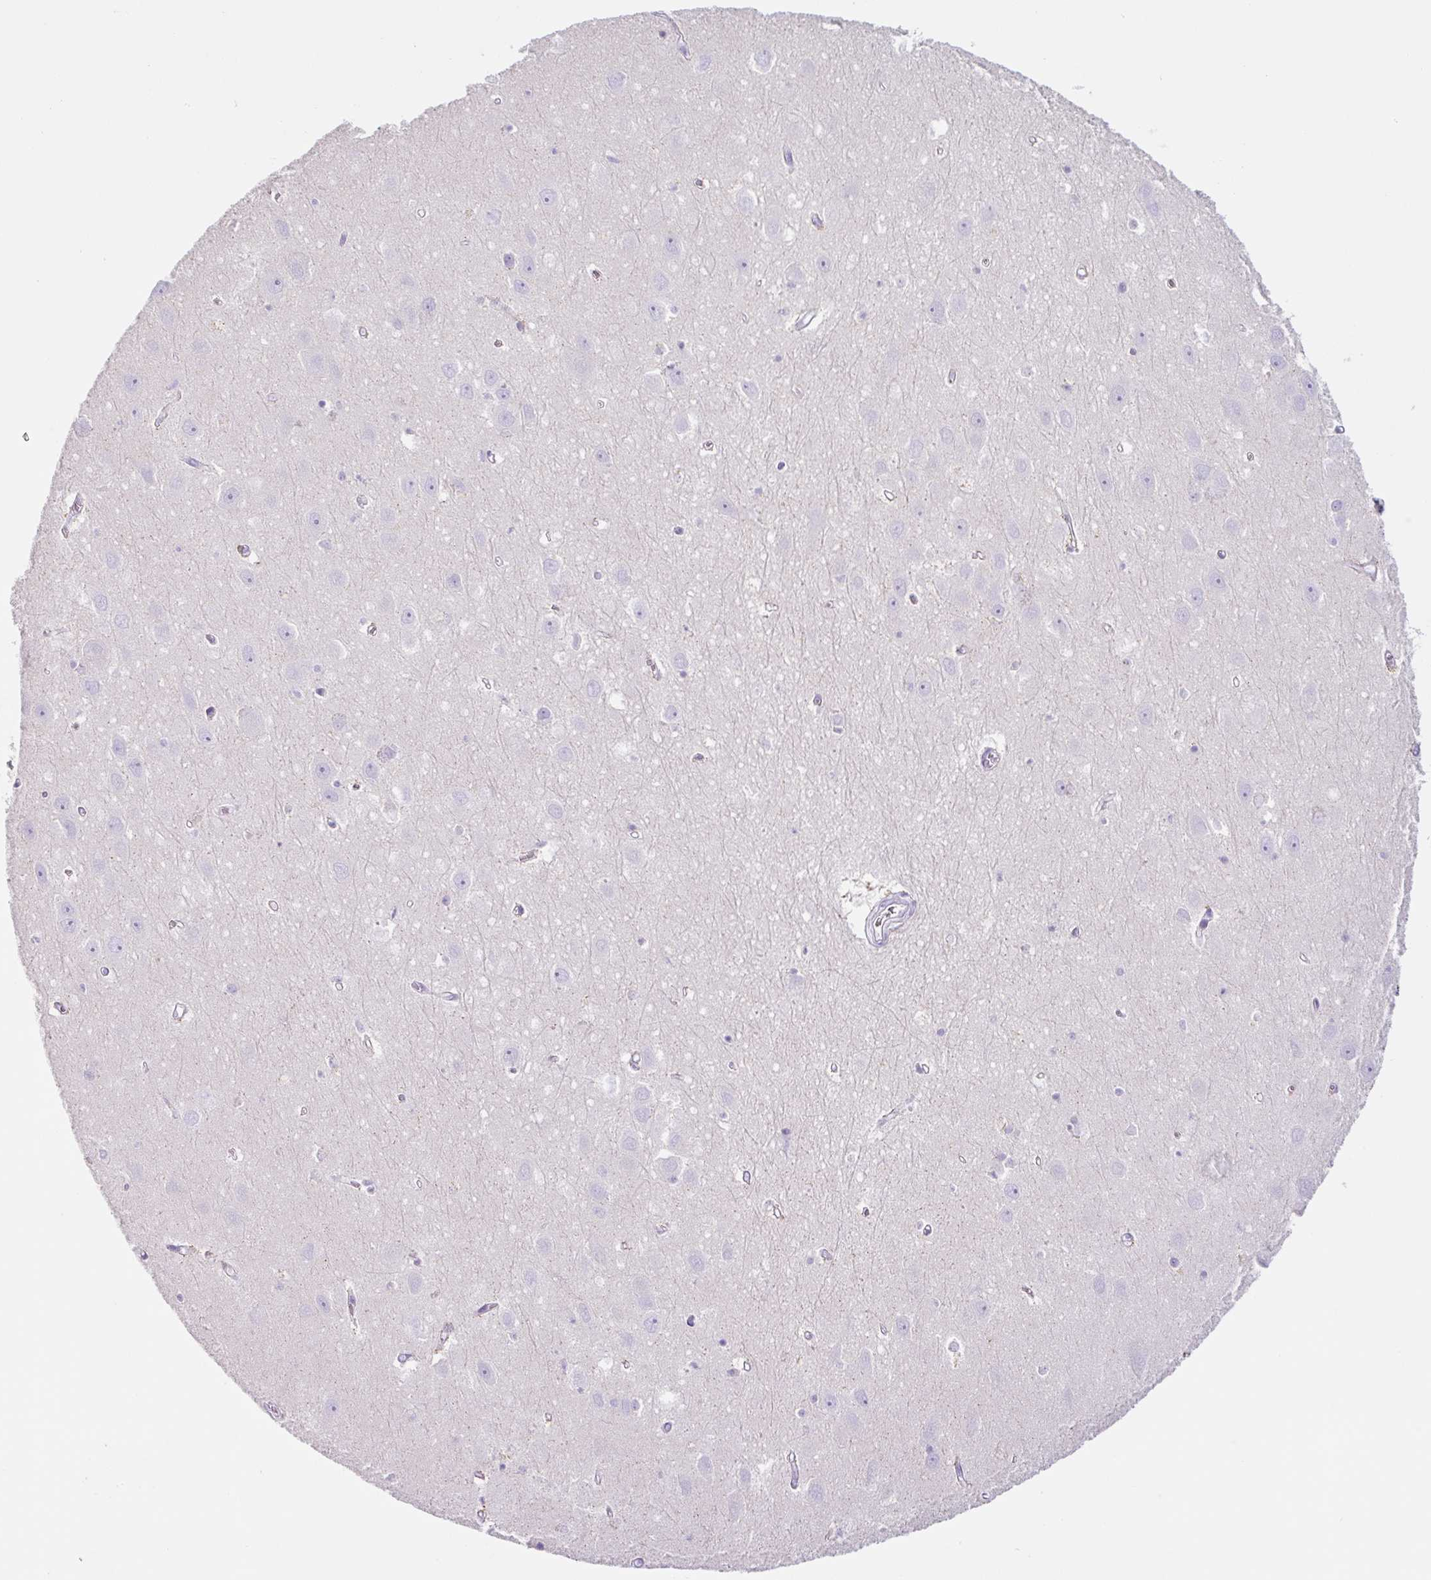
{"staining": {"intensity": "negative", "quantity": "none", "location": "none"}, "tissue": "hippocampus", "cell_type": "Glial cells", "image_type": "normal", "snomed": [{"axis": "morphology", "description": "Normal tissue, NOS"}, {"axis": "topography", "description": "Hippocampus"}], "caption": "Immunohistochemistry of unremarkable human hippocampus demonstrates no staining in glial cells.", "gene": "ADAMTS19", "patient": {"sex": "female", "age": 64}}